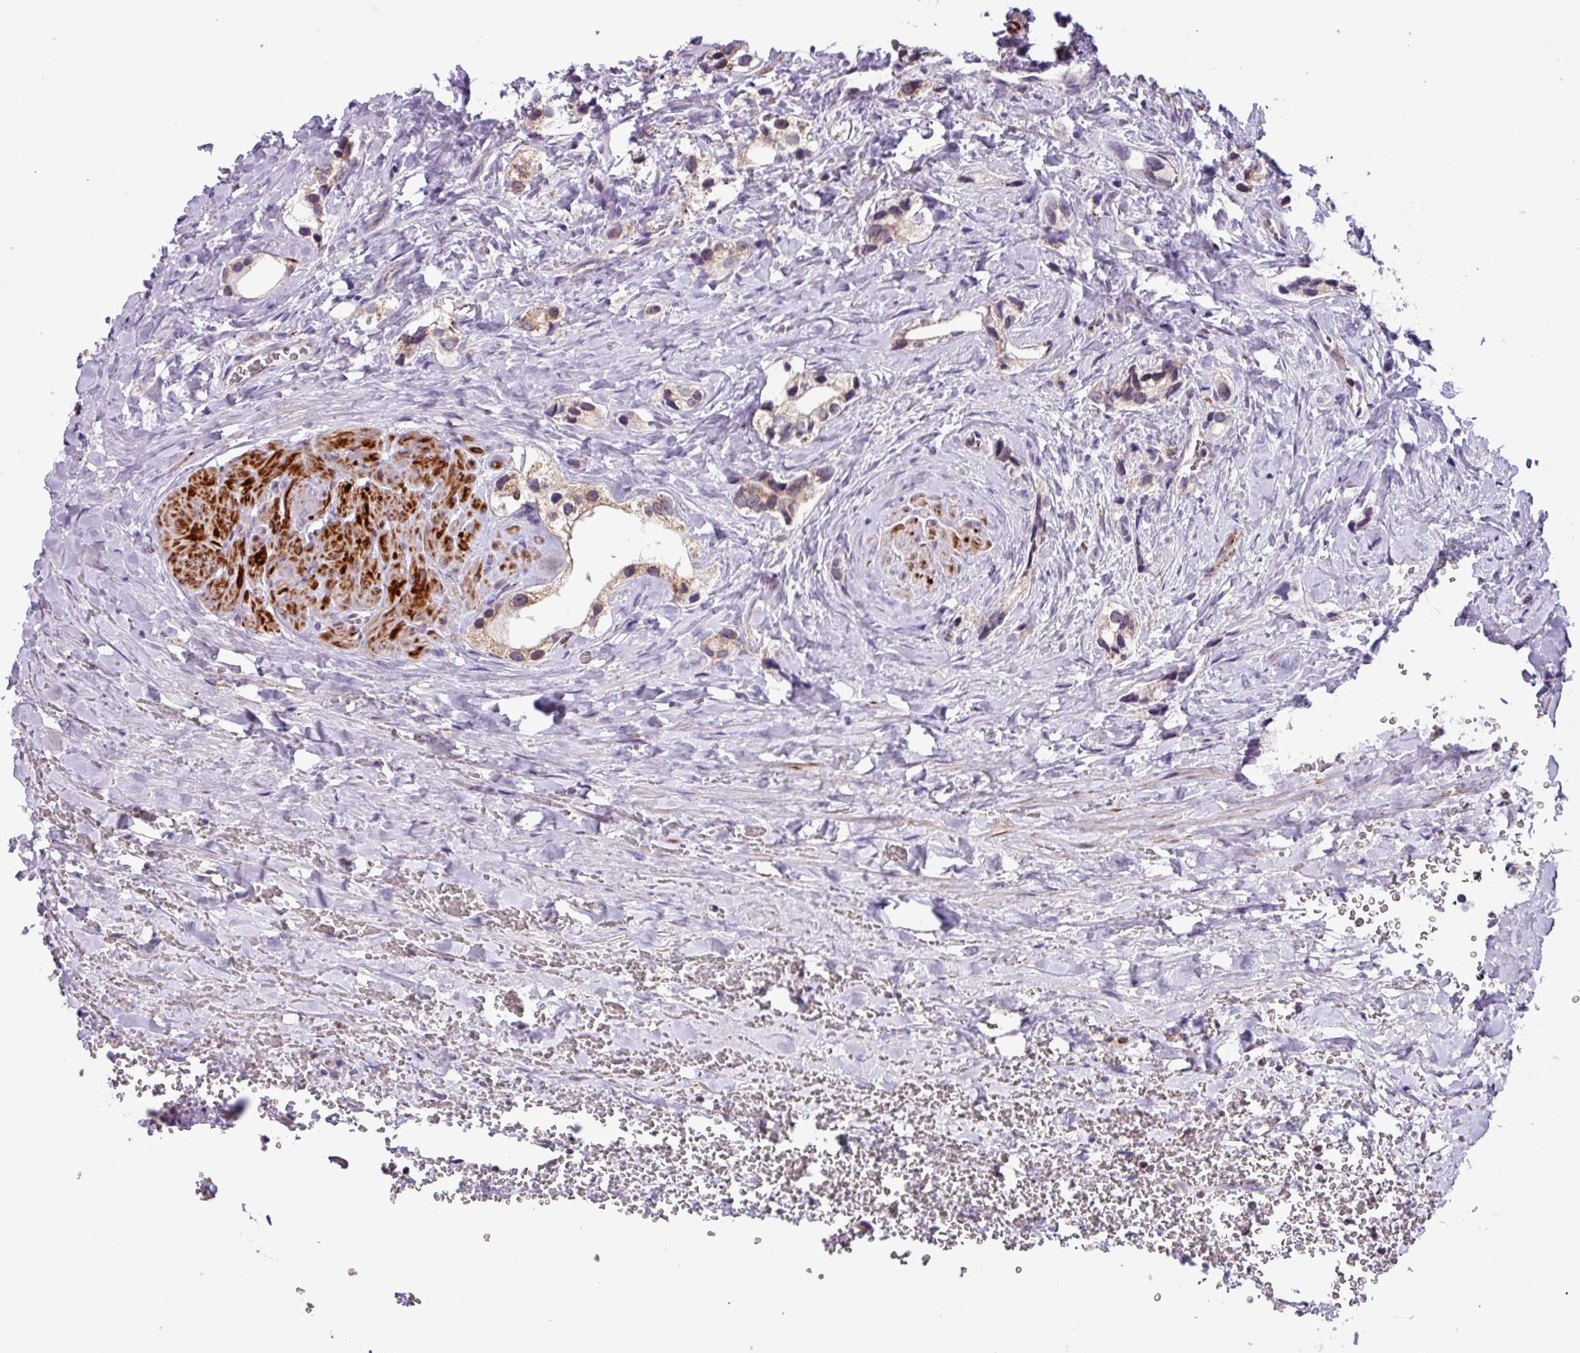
{"staining": {"intensity": "weak", "quantity": "<25%", "location": "cytoplasmic/membranous"}, "tissue": "prostate cancer", "cell_type": "Tumor cells", "image_type": "cancer", "snomed": [{"axis": "morphology", "description": "Adenocarcinoma, High grade"}, {"axis": "topography", "description": "Prostate"}], "caption": "The image displays no significant expression in tumor cells of high-grade adenocarcinoma (prostate). (IHC, brightfield microscopy, high magnification).", "gene": "AKIRIN1", "patient": {"sex": "male", "age": 66}}